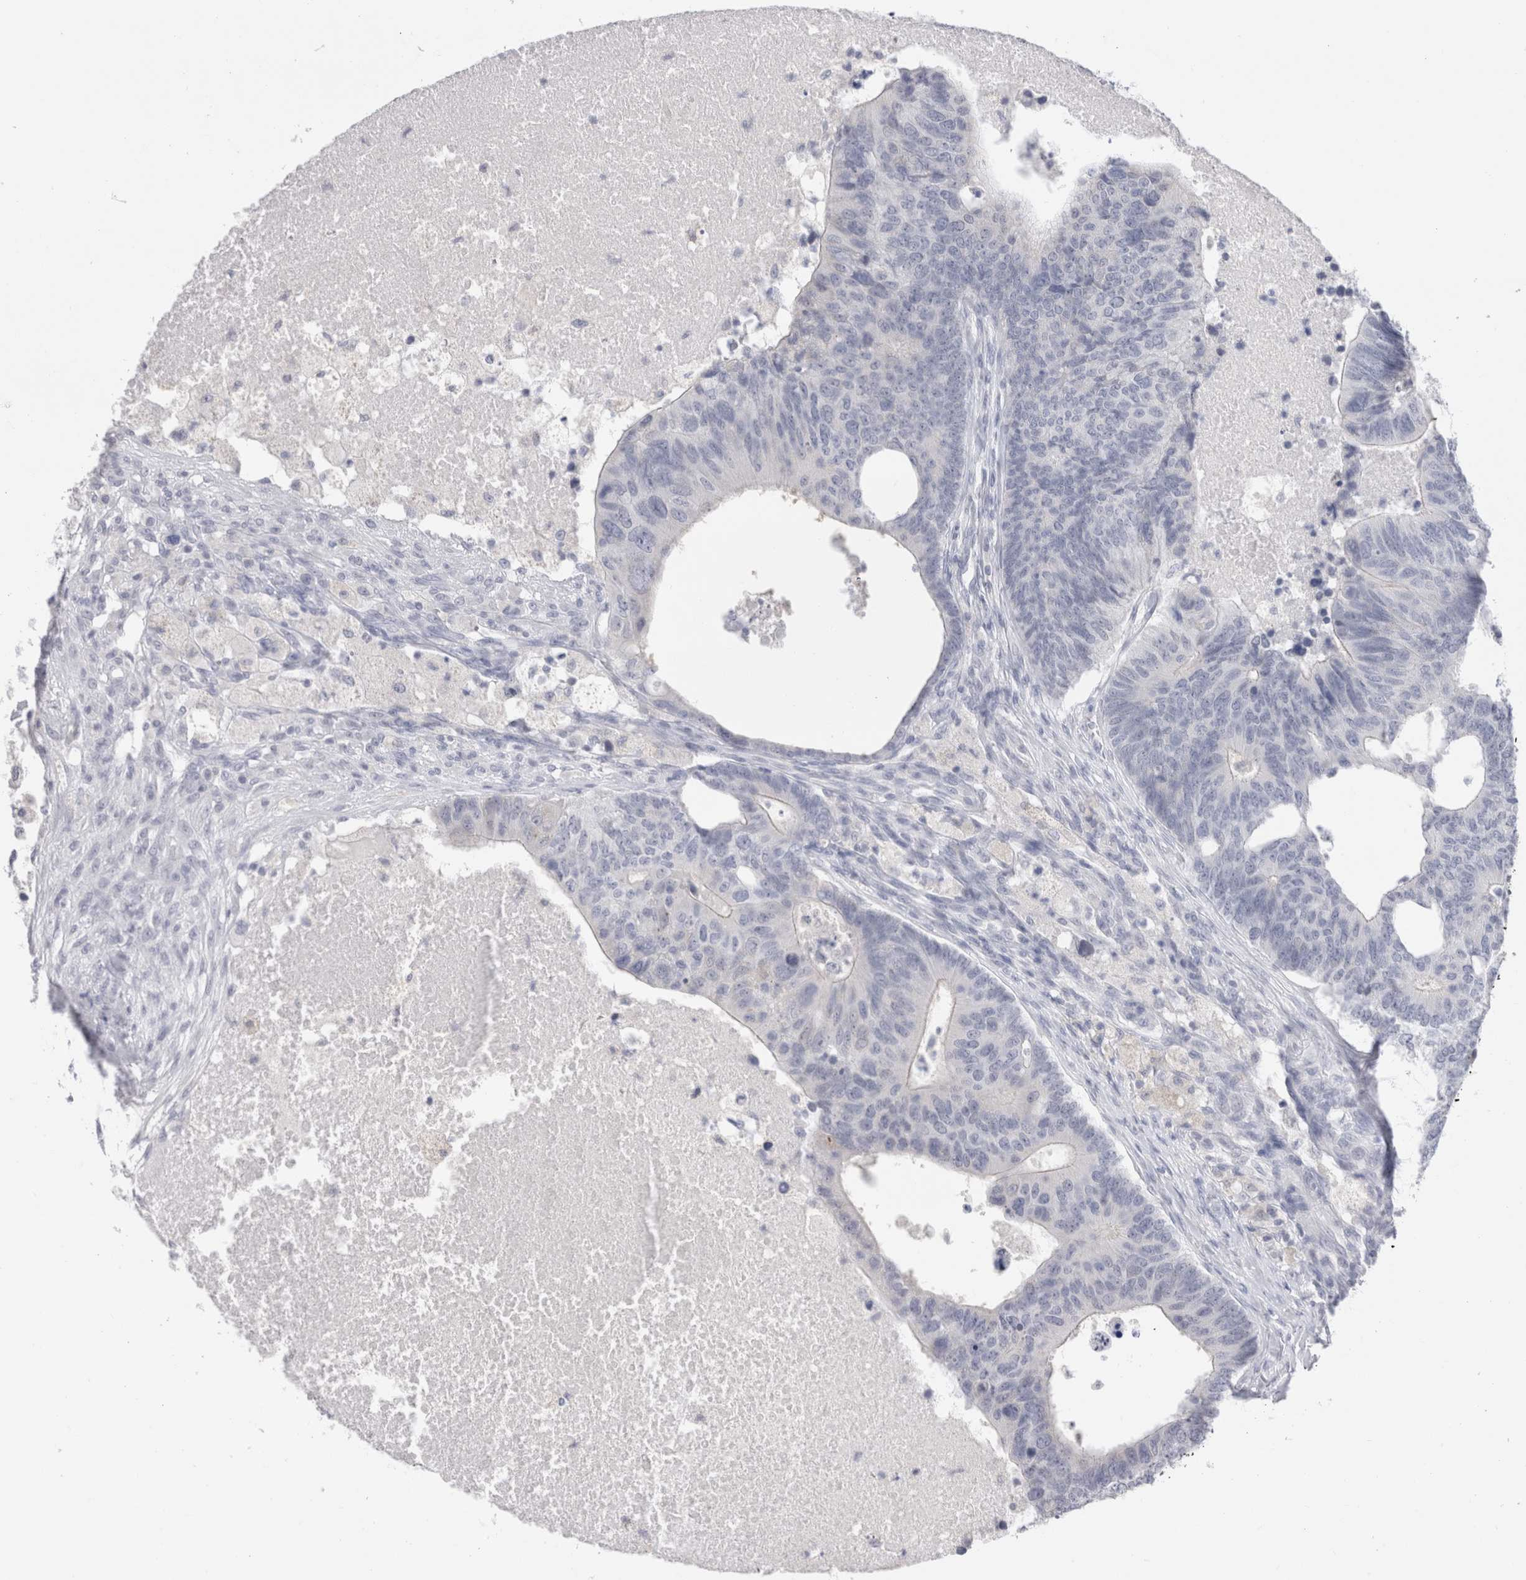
{"staining": {"intensity": "negative", "quantity": "none", "location": "none"}, "tissue": "colorectal cancer", "cell_type": "Tumor cells", "image_type": "cancer", "snomed": [{"axis": "morphology", "description": "Adenocarcinoma, NOS"}, {"axis": "topography", "description": "Colon"}], "caption": "Adenocarcinoma (colorectal) was stained to show a protein in brown. There is no significant staining in tumor cells. (Brightfield microscopy of DAB immunohistochemistry at high magnification).", "gene": "C9orf50", "patient": {"sex": "female", "age": 67}}